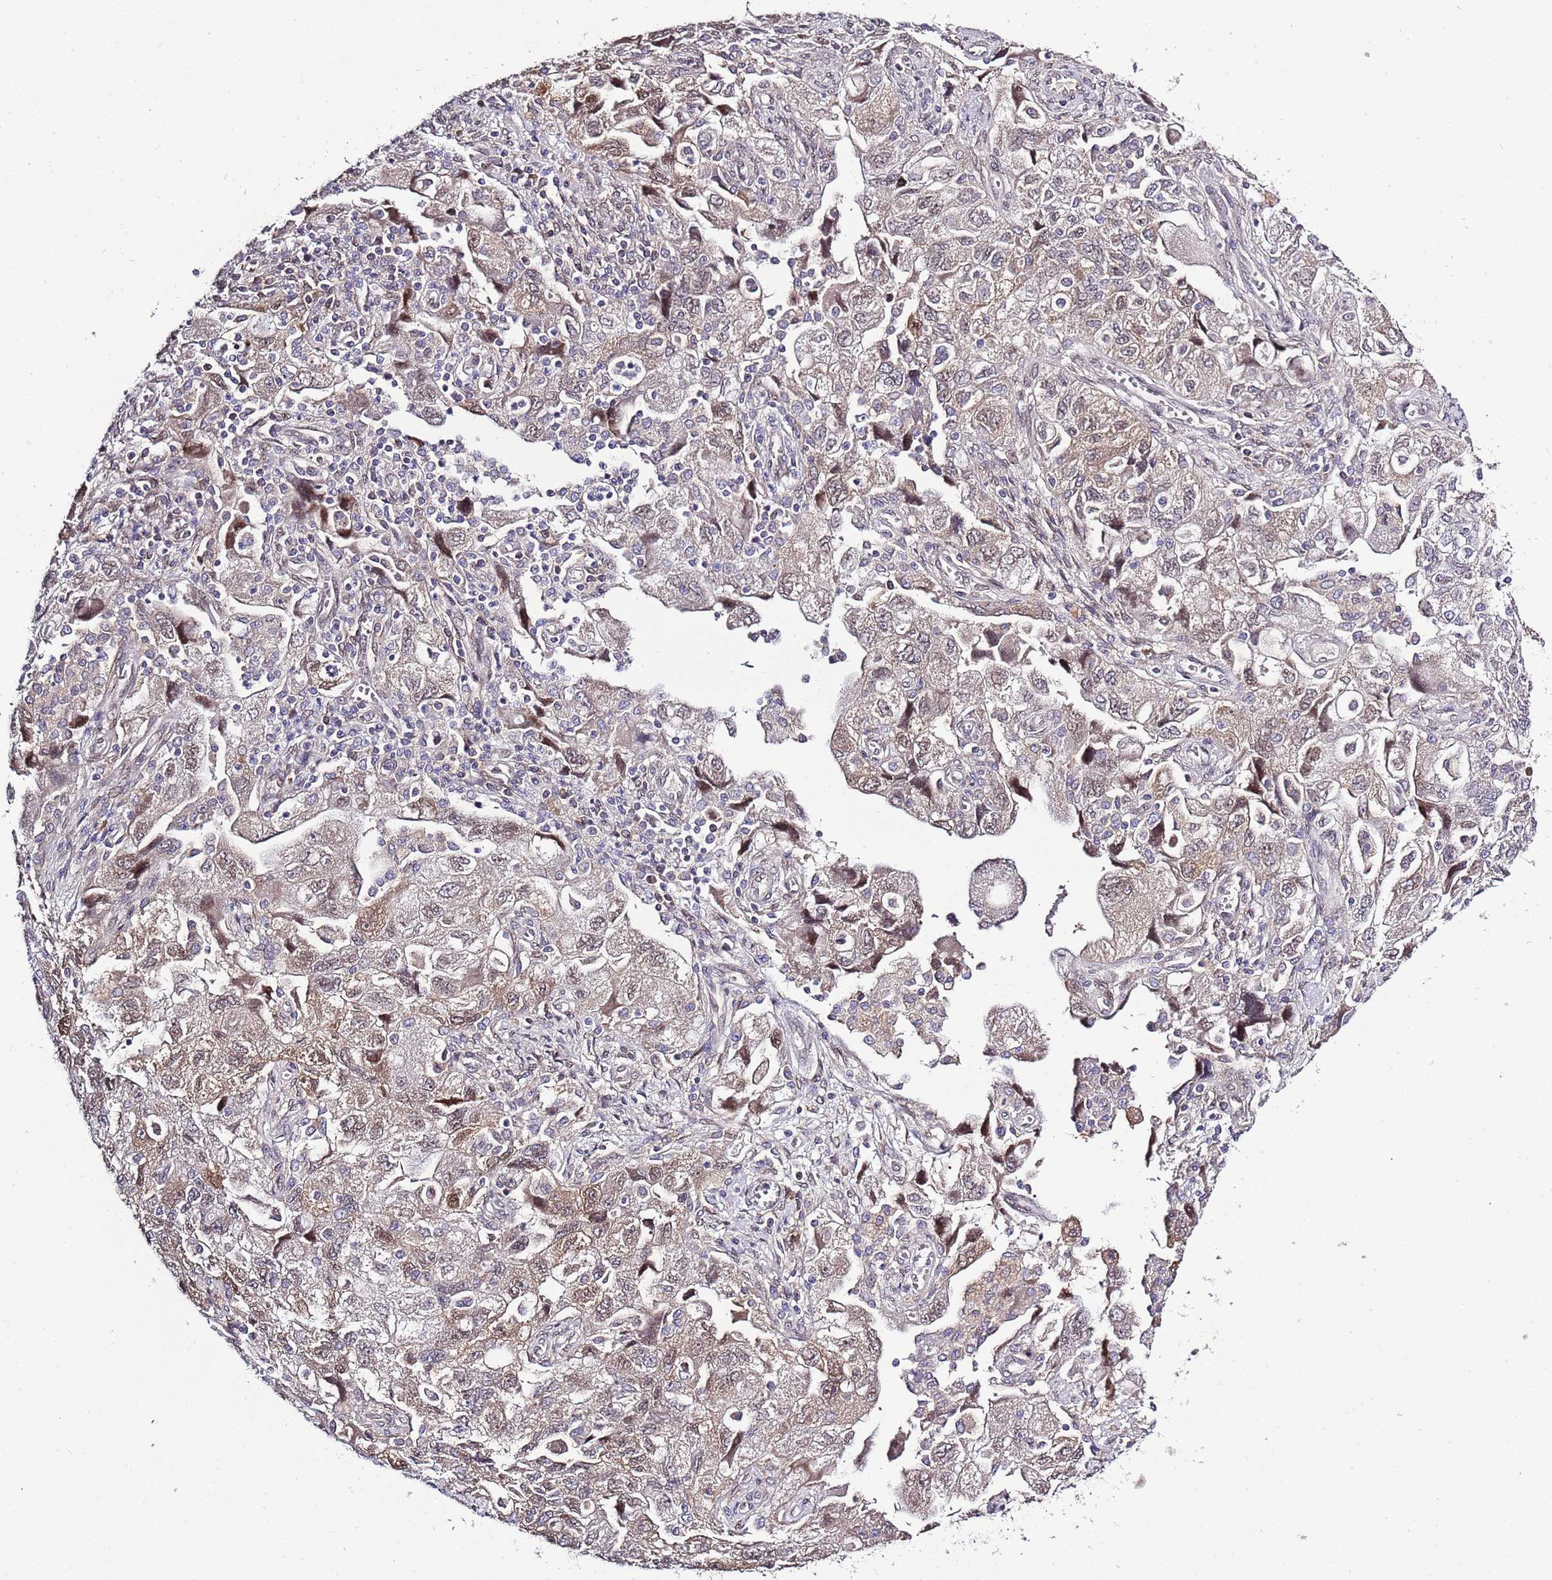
{"staining": {"intensity": "weak", "quantity": "25%-75%", "location": "cytoplasmic/membranous,nuclear"}, "tissue": "ovarian cancer", "cell_type": "Tumor cells", "image_type": "cancer", "snomed": [{"axis": "morphology", "description": "Carcinoma, NOS"}, {"axis": "morphology", "description": "Cystadenocarcinoma, serous, NOS"}, {"axis": "topography", "description": "Ovary"}], "caption": "A micrograph showing weak cytoplasmic/membranous and nuclear staining in about 25%-75% of tumor cells in ovarian serous cystadenocarcinoma, as visualized by brown immunohistochemical staining.", "gene": "ZNF665", "patient": {"sex": "female", "age": 69}}